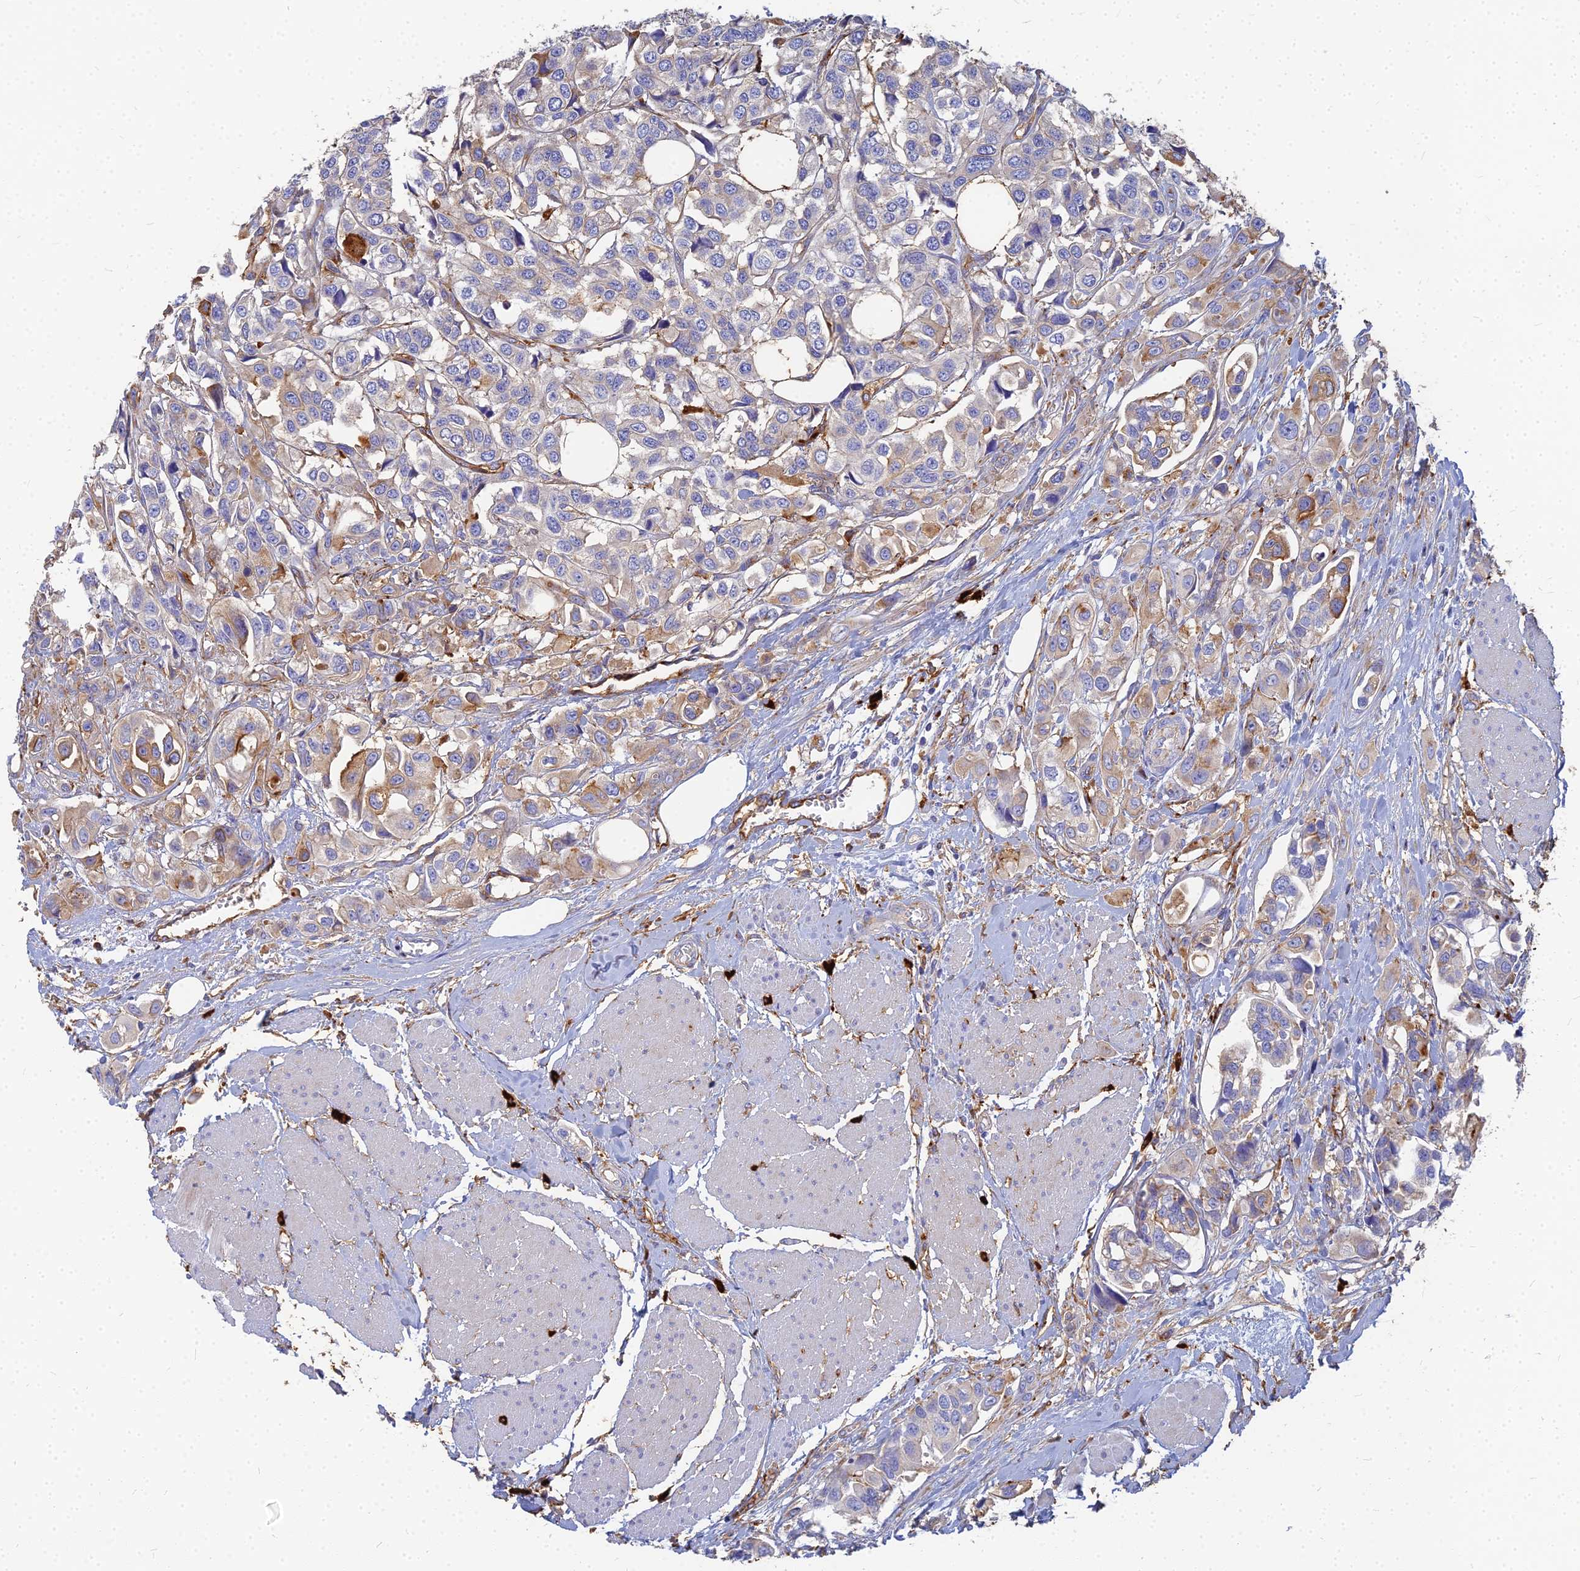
{"staining": {"intensity": "moderate", "quantity": "25%-75%", "location": "cytoplasmic/membranous"}, "tissue": "urothelial cancer", "cell_type": "Tumor cells", "image_type": "cancer", "snomed": [{"axis": "morphology", "description": "Urothelial carcinoma, High grade"}, {"axis": "topography", "description": "Urinary bladder"}], "caption": "Urothelial cancer tissue exhibits moderate cytoplasmic/membranous expression in about 25%-75% of tumor cells (DAB = brown stain, brightfield microscopy at high magnification).", "gene": "VAT1", "patient": {"sex": "male", "age": 67}}